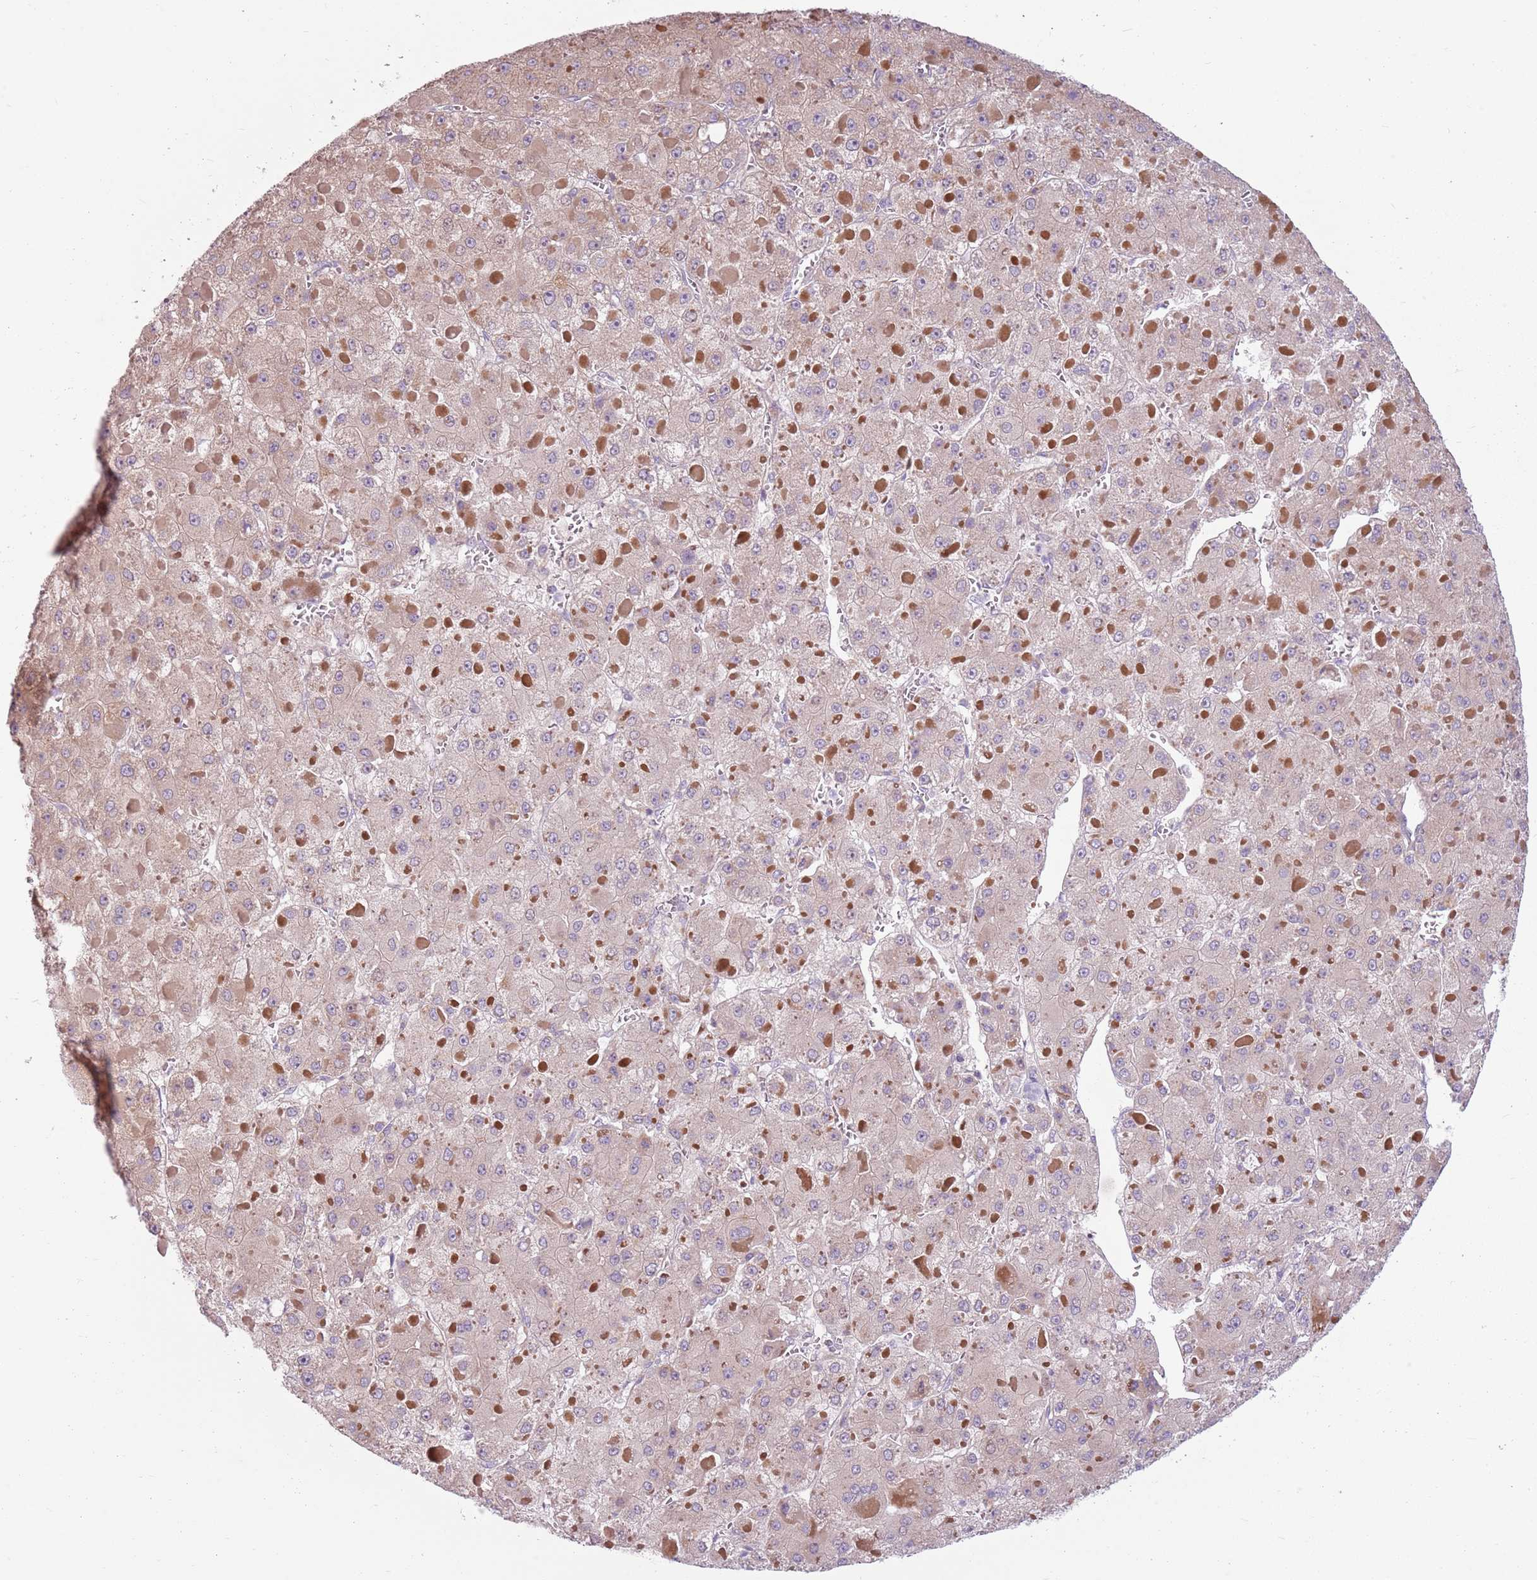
{"staining": {"intensity": "negative", "quantity": "none", "location": "none"}, "tissue": "liver cancer", "cell_type": "Tumor cells", "image_type": "cancer", "snomed": [{"axis": "morphology", "description": "Carcinoma, Hepatocellular, NOS"}, {"axis": "topography", "description": "Liver"}], "caption": "The immunohistochemistry (IHC) micrograph has no significant staining in tumor cells of liver cancer (hepatocellular carcinoma) tissue.", "gene": "HSPA14", "patient": {"sex": "female", "age": 73}}